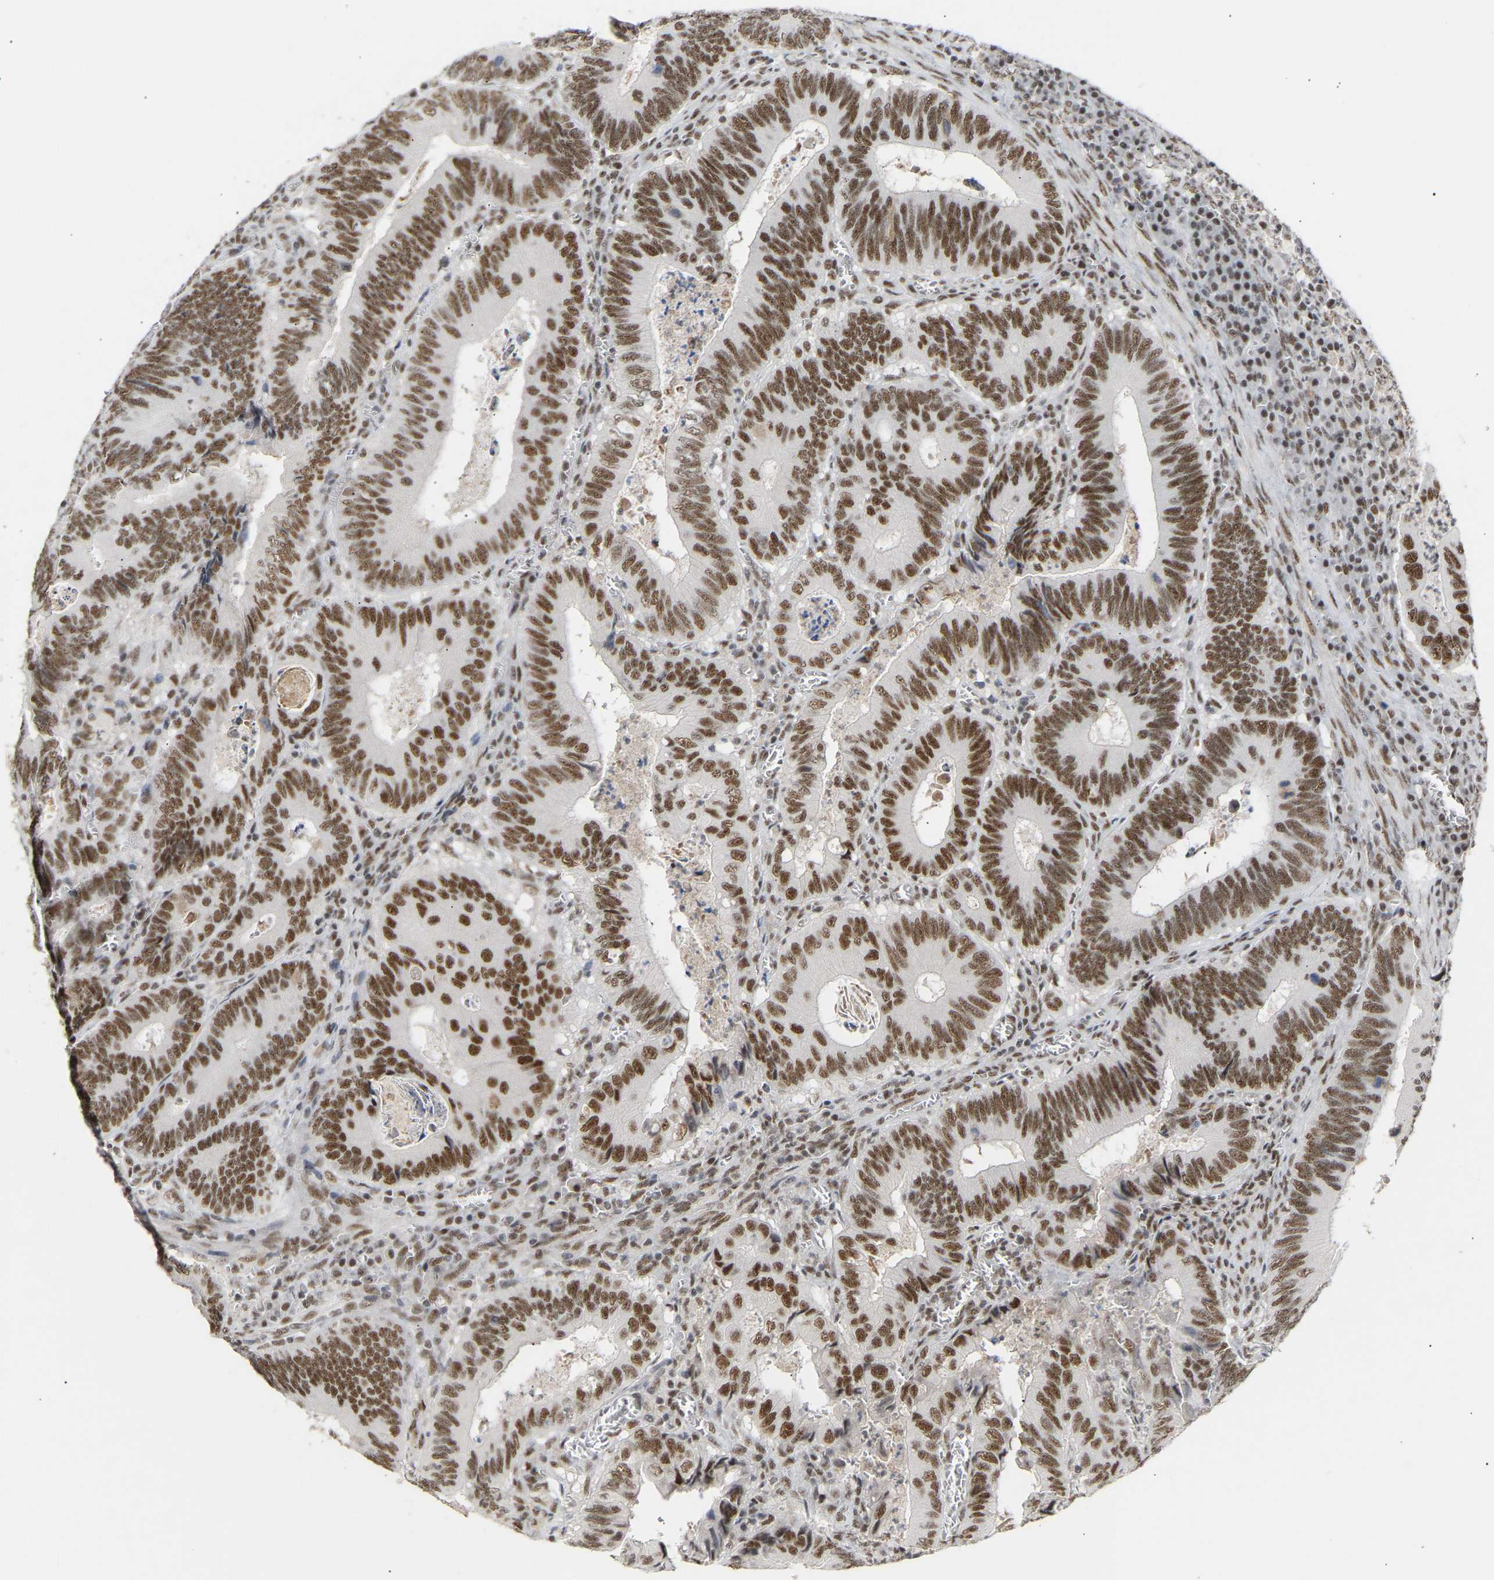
{"staining": {"intensity": "moderate", "quantity": ">75%", "location": "nuclear"}, "tissue": "colorectal cancer", "cell_type": "Tumor cells", "image_type": "cancer", "snomed": [{"axis": "morphology", "description": "Inflammation, NOS"}, {"axis": "morphology", "description": "Adenocarcinoma, NOS"}, {"axis": "topography", "description": "Colon"}], "caption": "Immunohistochemistry (IHC) (DAB) staining of colorectal cancer (adenocarcinoma) demonstrates moderate nuclear protein expression in about >75% of tumor cells. (brown staining indicates protein expression, while blue staining denotes nuclei).", "gene": "NELFB", "patient": {"sex": "male", "age": 72}}